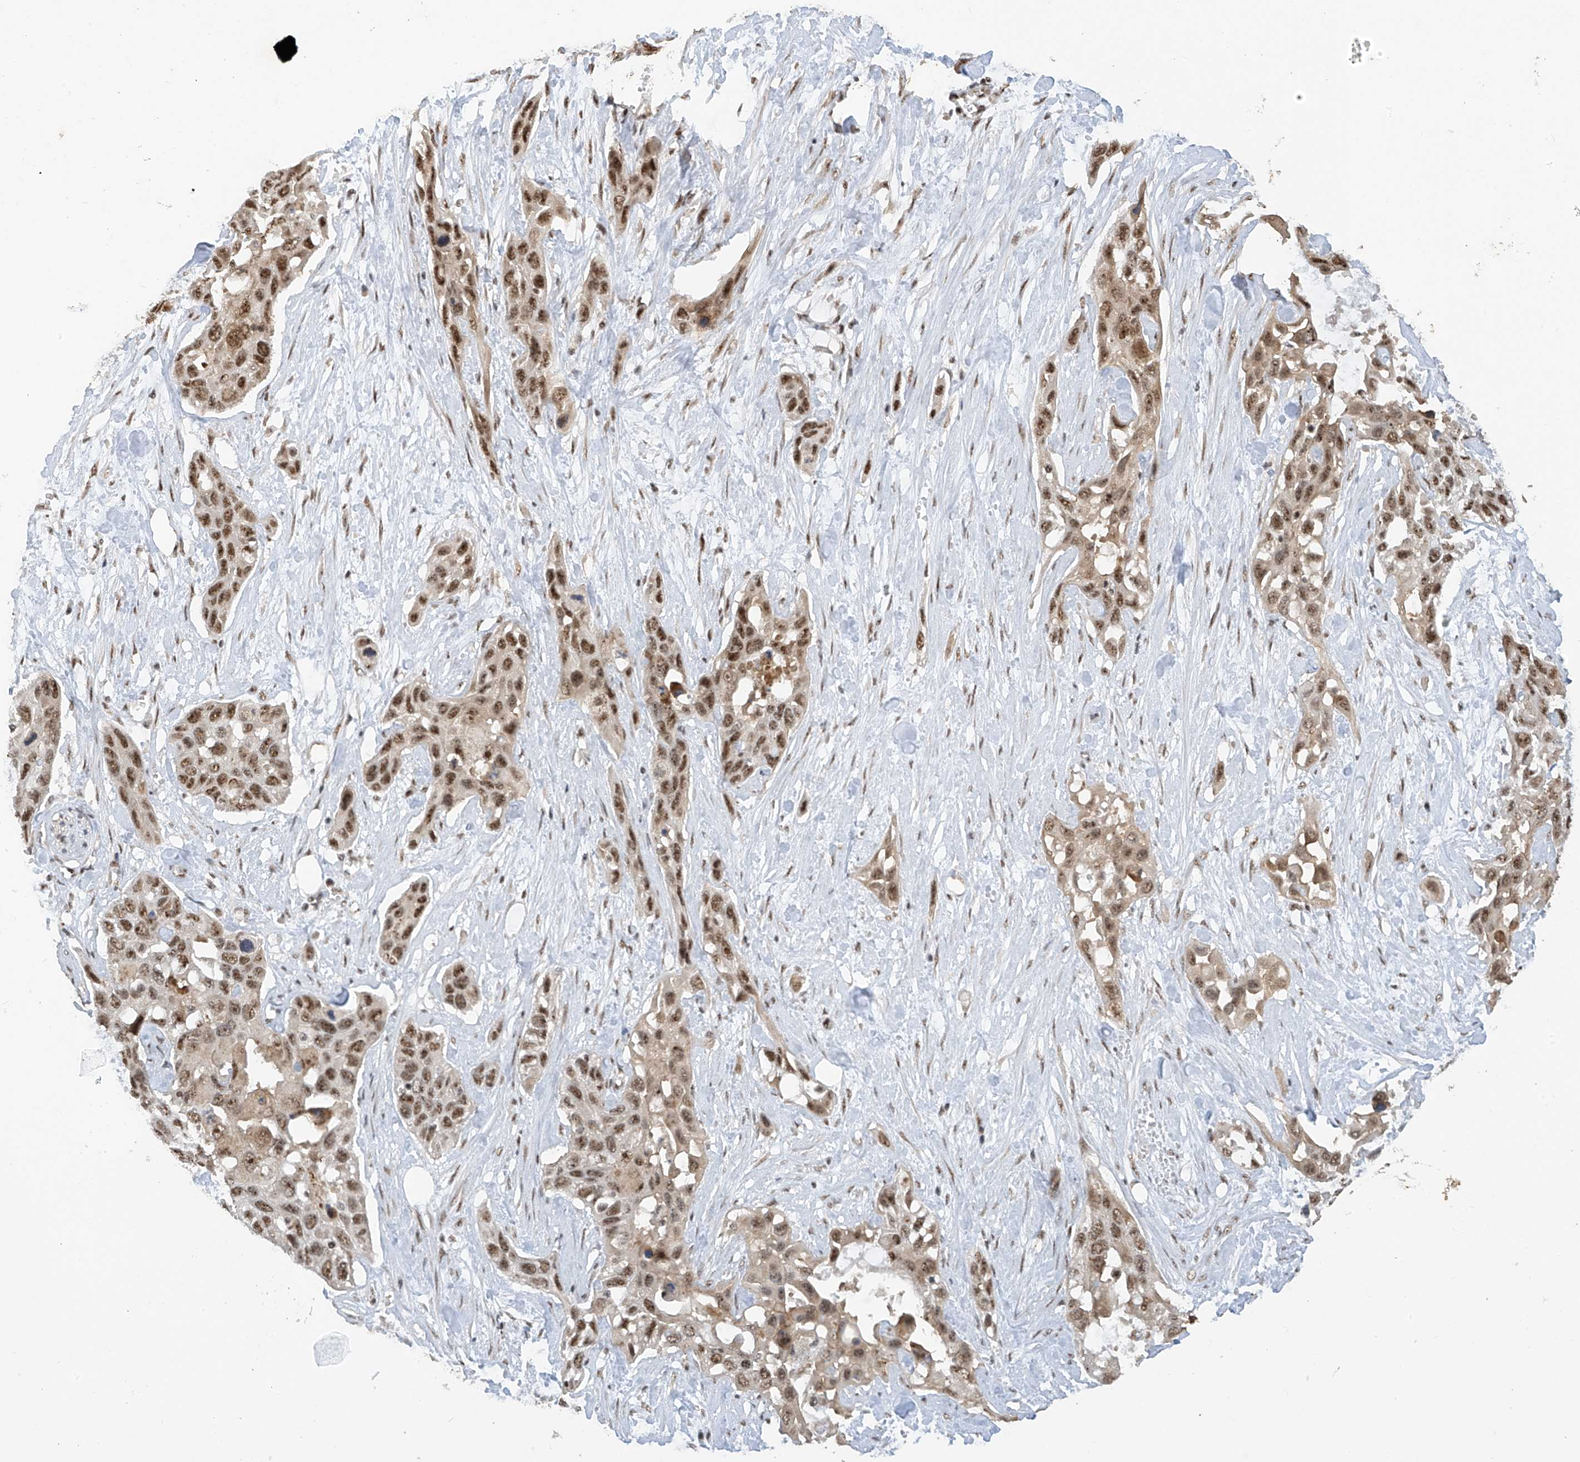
{"staining": {"intensity": "moderate", "quantity": ">75%", "location": "nuclear"}, "tissue": "pancreatic cancer", "cell_type": "Tumor cells", "image_type": "cancer", "snomed": [{"axis": "morphology", "description": "Adenocarcinoma, NOS"}, {"axis": "topography", "description": "Pancreas"}], "caption": "High-power microscopy captured an immunohistochemistry (IHC) image of pancreatic cancer (adenocarcinoma), revealing moderate nuclear positivity in about >75% of tumor cells.", "gene": "C1orf131", "patient": {"sex": "female", "age": 60}}